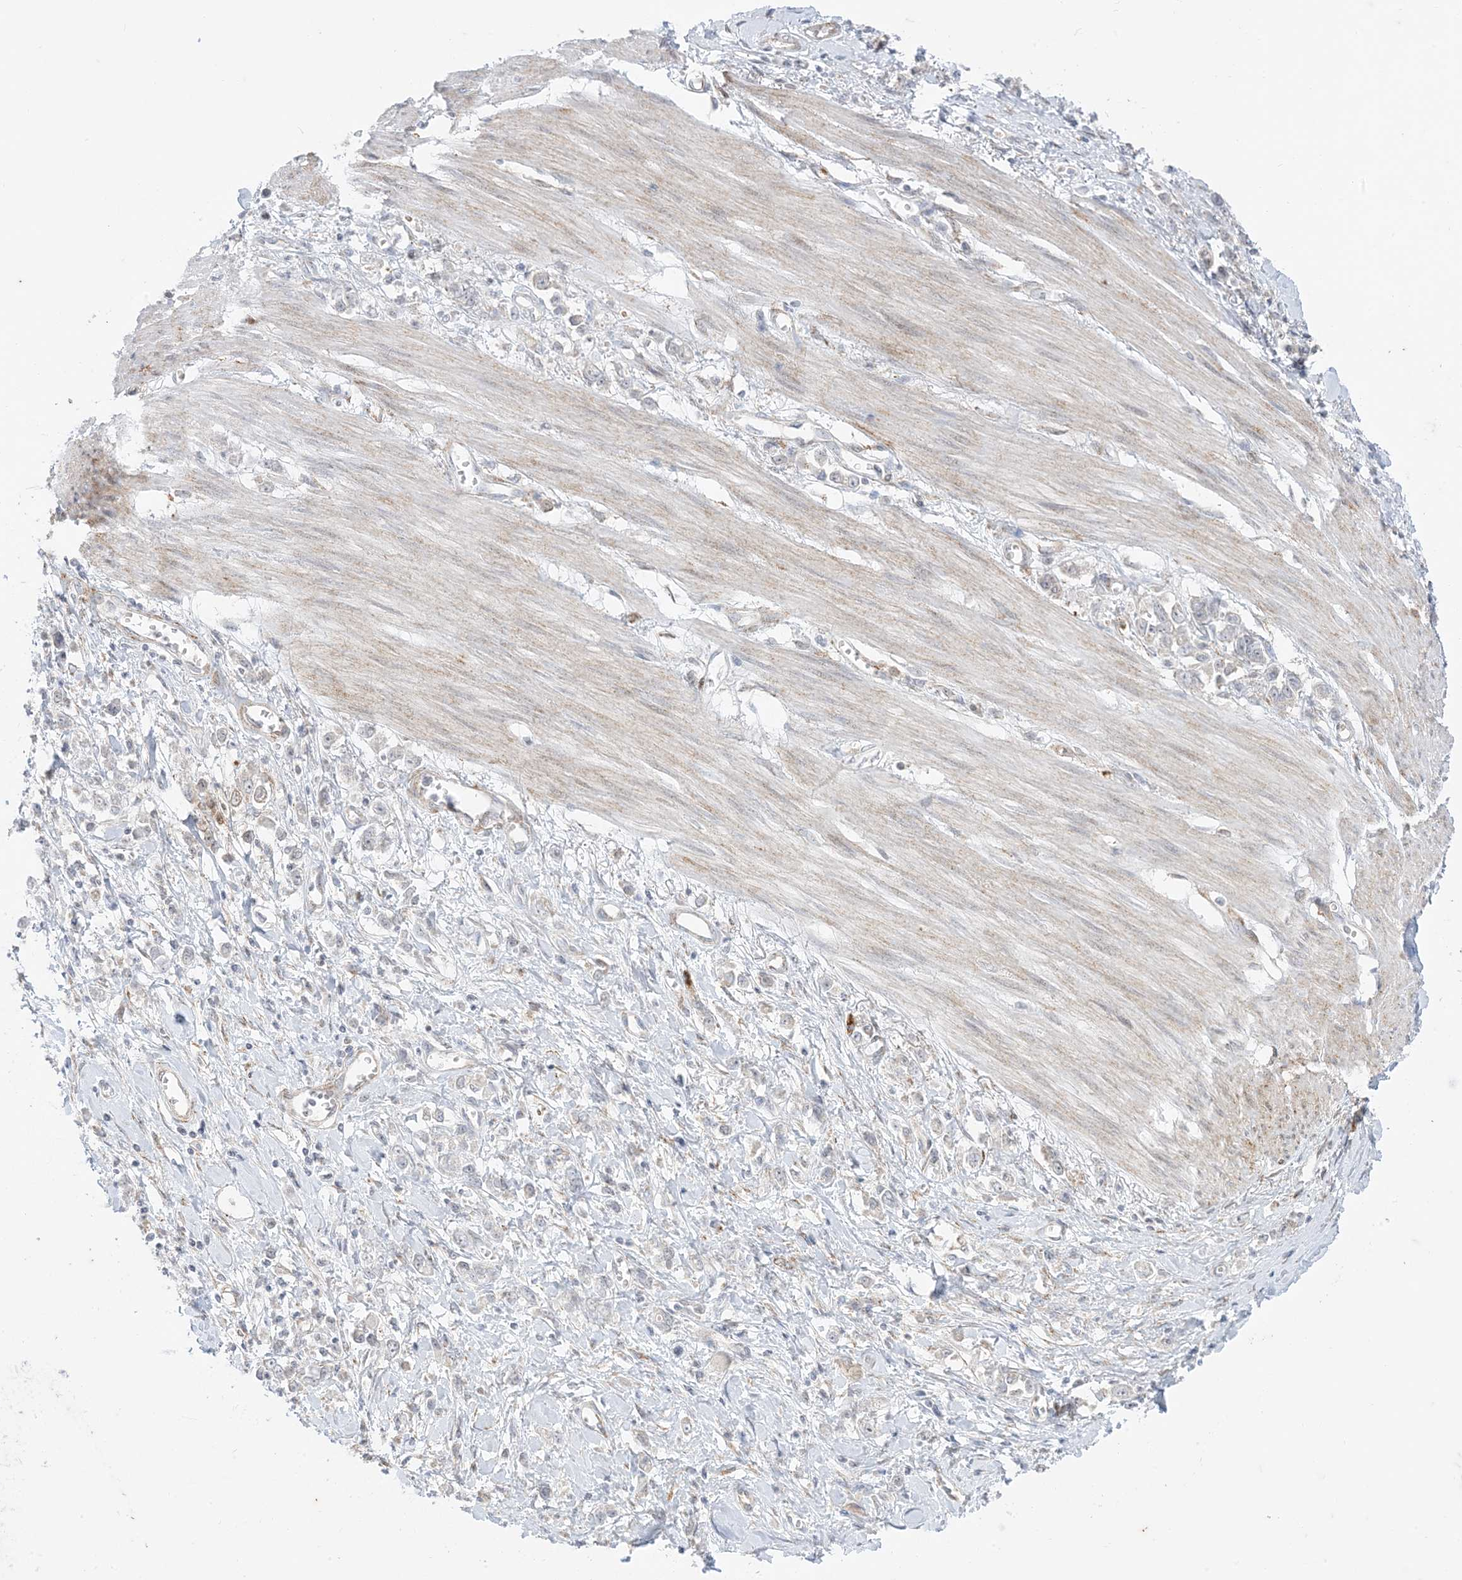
{"staining": {"intensity": "weak", "quantity": "<25%", "location": "cytoplasmic/membranous"}, "tissue": "stomach cancer", "cell_type": "Tumor cells", "image_type": "cancer", "snomed": [{"axis": "morphology", "description": "Adenocarcinoma, NOS"}, {"axis": "topography", "description": "Stomach"}], "caption": "Immunohistochemistry (IHC) photomicrograph of human stomach adenocarcinoma stained for a protein (brown), which reveals no expression in tumor cells.", "gene": "RAC1", "patient": {"sex": "female", "age": 76}}